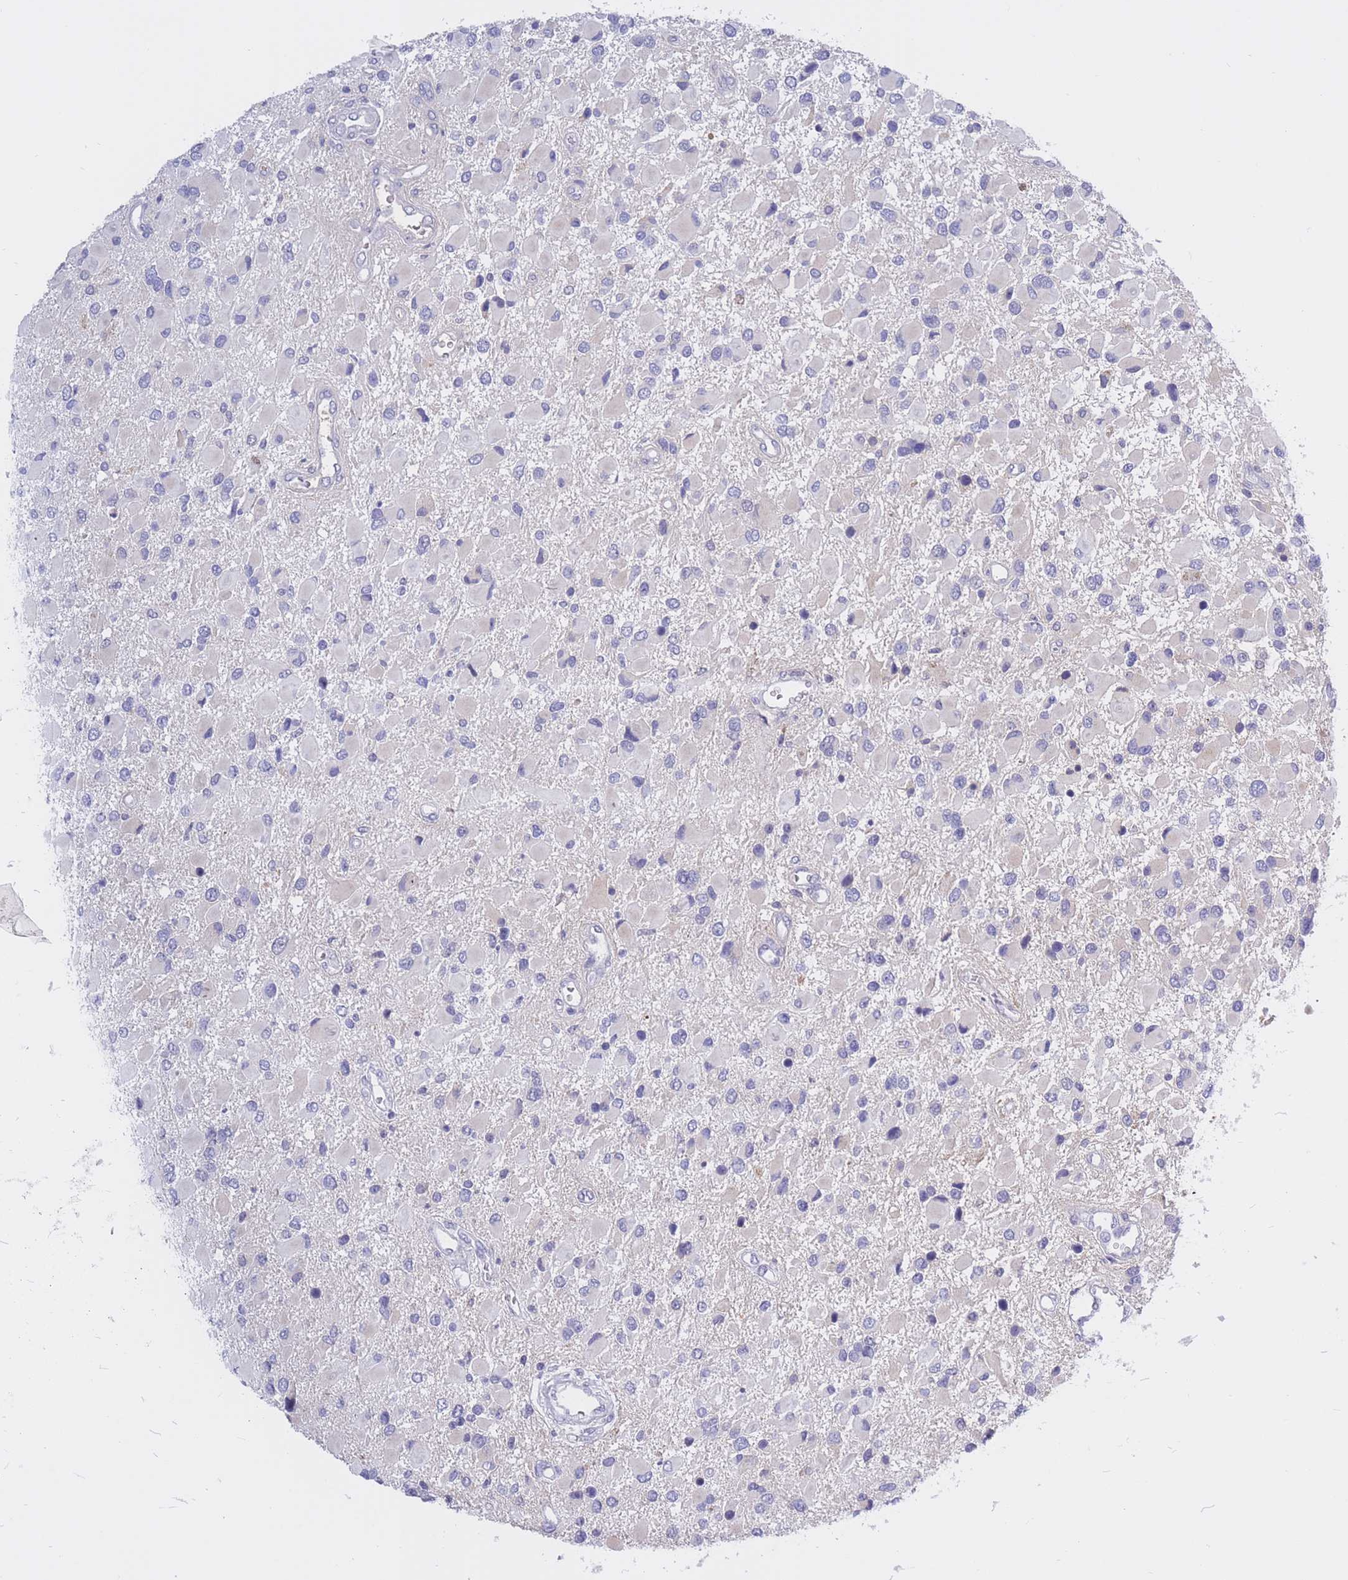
{"staining": {"intensity": "negative", "quantity": "none", "location": "none"}, "tissue": "glioma", "cell_type": "Tumor cells", "image_type": "cancer", "snomed": [{"axis": "morphology", "description": "Glioma, malignant, High grade"}, {"axis": "topography", "description": "Brain"}], "caption": "A histopathology image of malignant glioma (high-grade) stained for a protein demonstrates no brown staining in tumor cells.", "gene": "BOP1", "patient": {"sex": "male", "age": 53}}